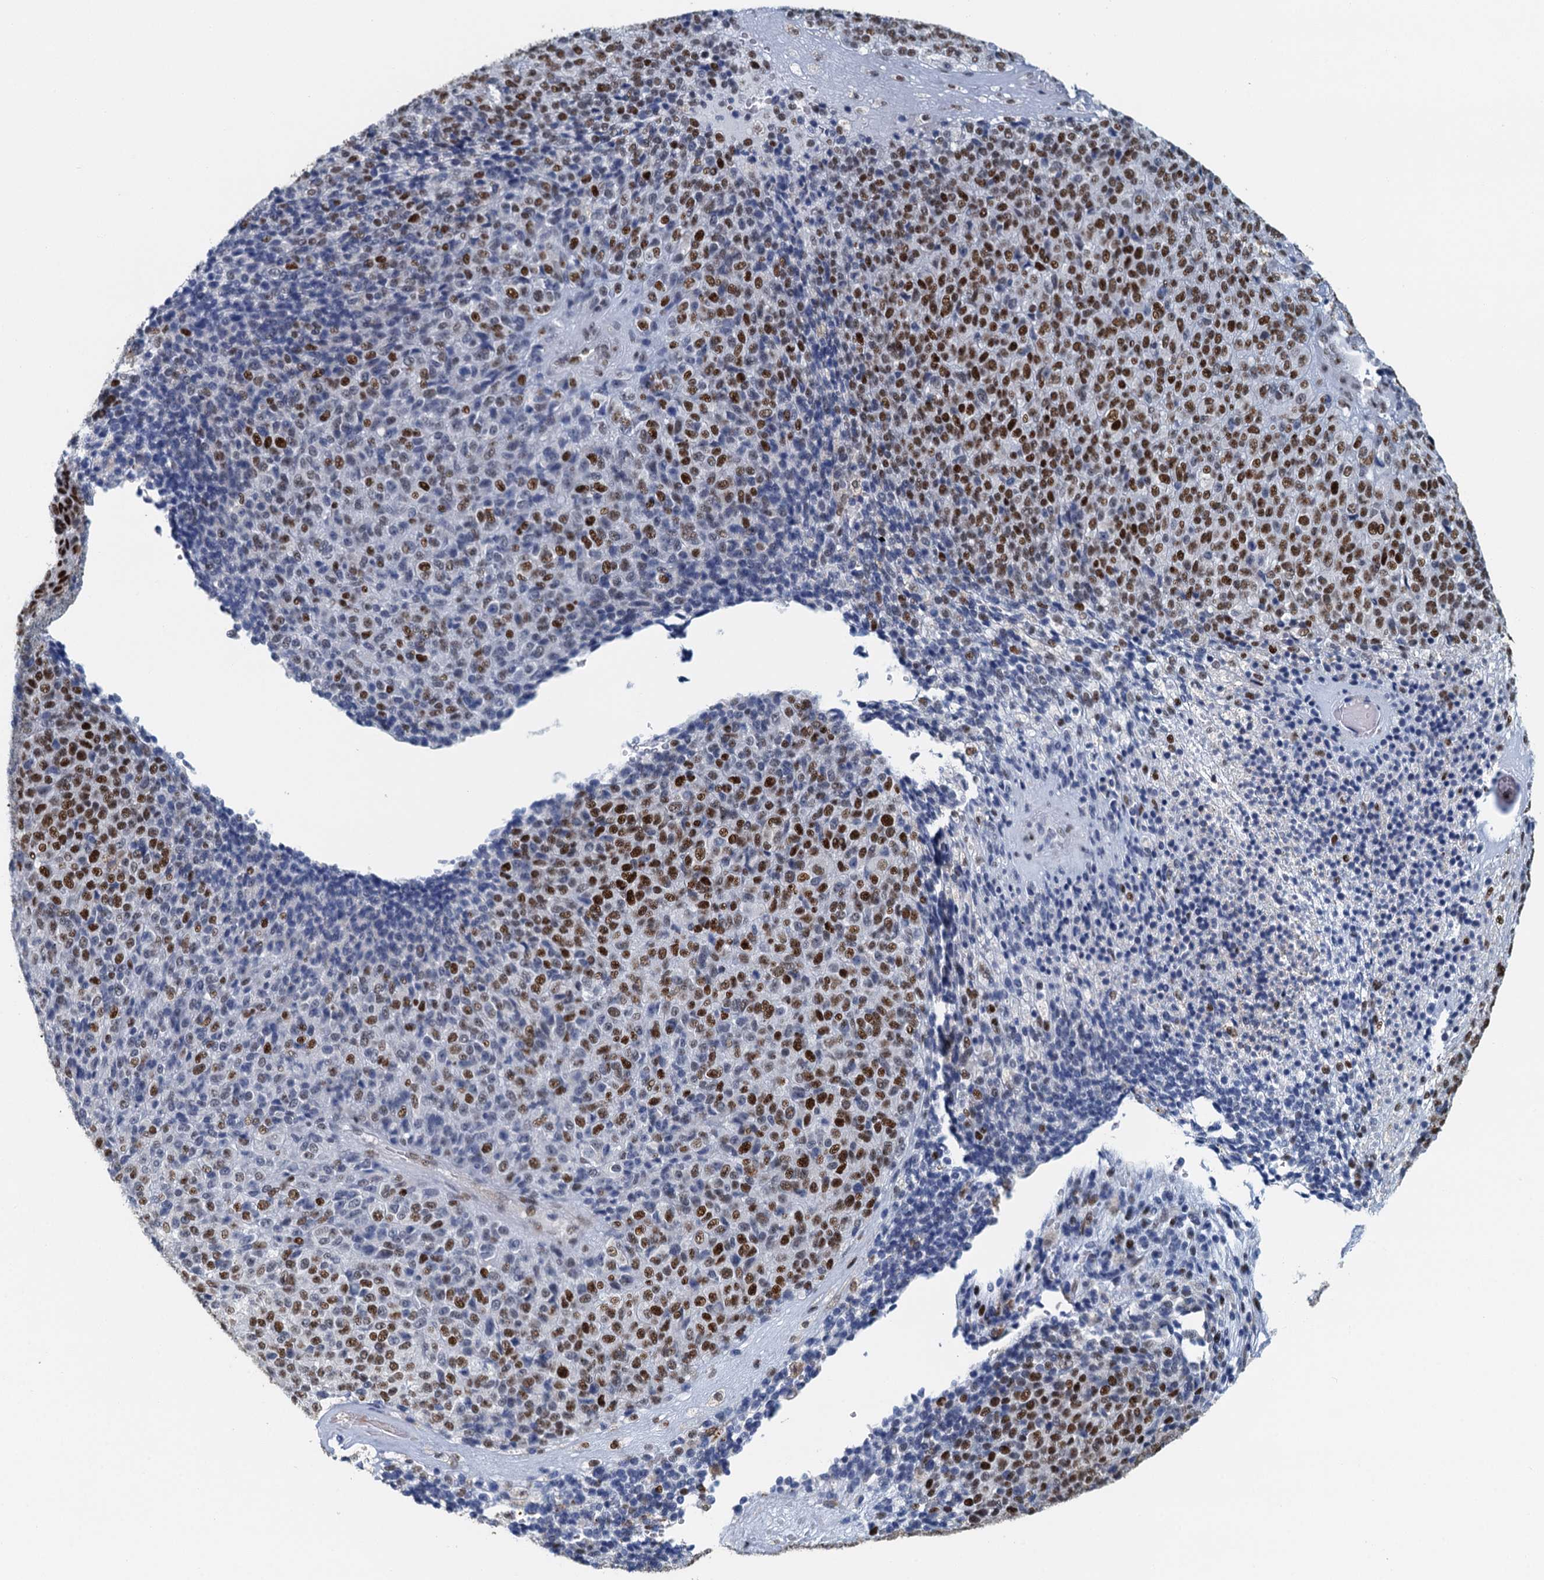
{"staining": {"intensity": "strong", "quantity": "25%-75%", "location": "nuclear"}, "tissue": "melanoma", "cell_type": "Tumor cells", "image_type": "cancer", "snomed": [{"axis": "morphology", "description": "Malignant melanoma, Metastatic site"}, {"axis": "topography", "description": "Brain"}], "caption": "Strong nuclear expression for a protein is identified in approximately 25%-75% of tumor cells of malignant melanoma (metastatic site) using immunohistochemistry.", "gene": "TTLL9", "patient": {"sex": "female", "age": 56}}